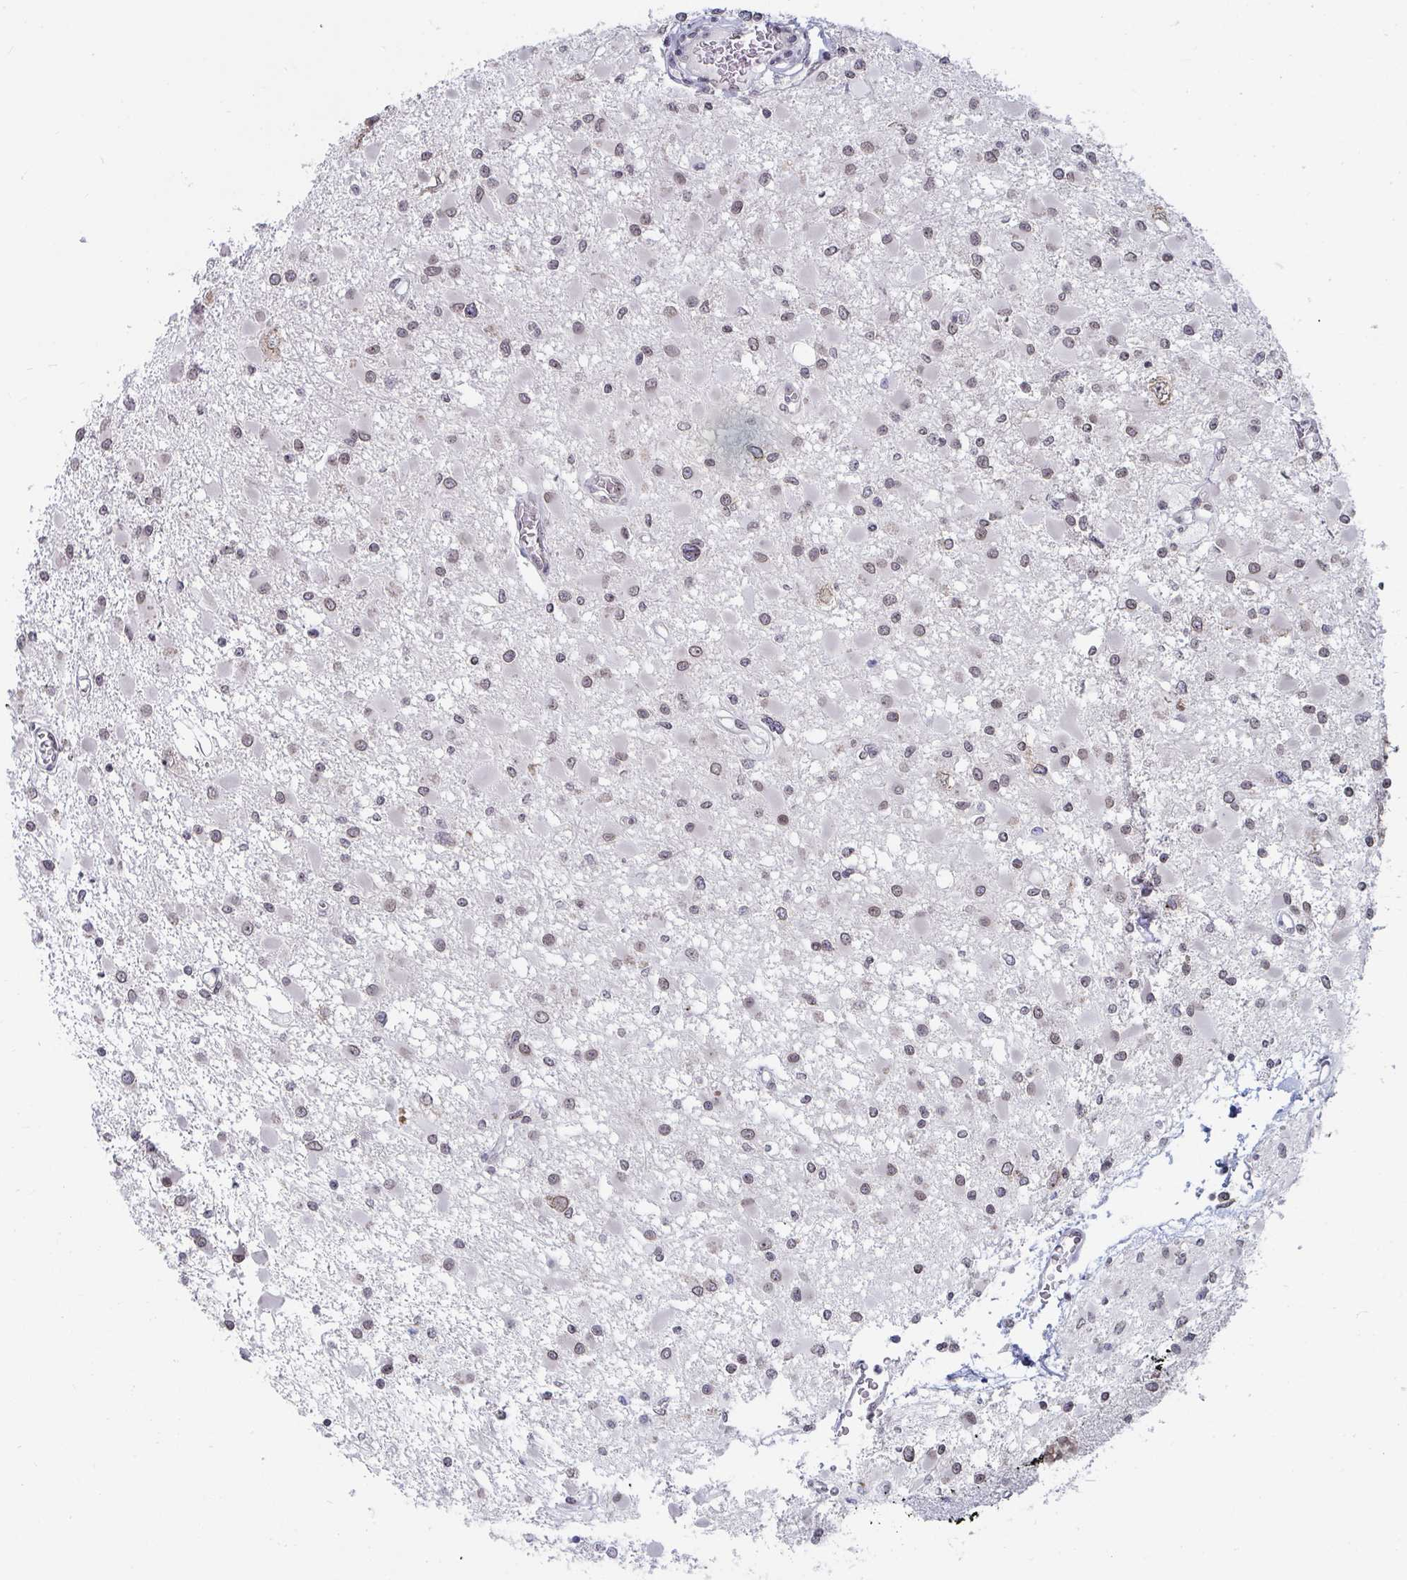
{"staining": {"intensity": "negative", "quantity": "none", "location": "none"}, "tissue": "glioma", "cell_type": "Tumor cells", "image_type": "cancer", "snomed": [{"axis": "morphology", "description": "Glioma, malignant, High grade"}, {"axis": "topography", "description": "Brain"}], "caption": "Glioma was stained to show a protein in brown. There is no significant expression in tumor cells.", "gene": "TRIP12", "patient": {"sex": "male", "age": 54}}